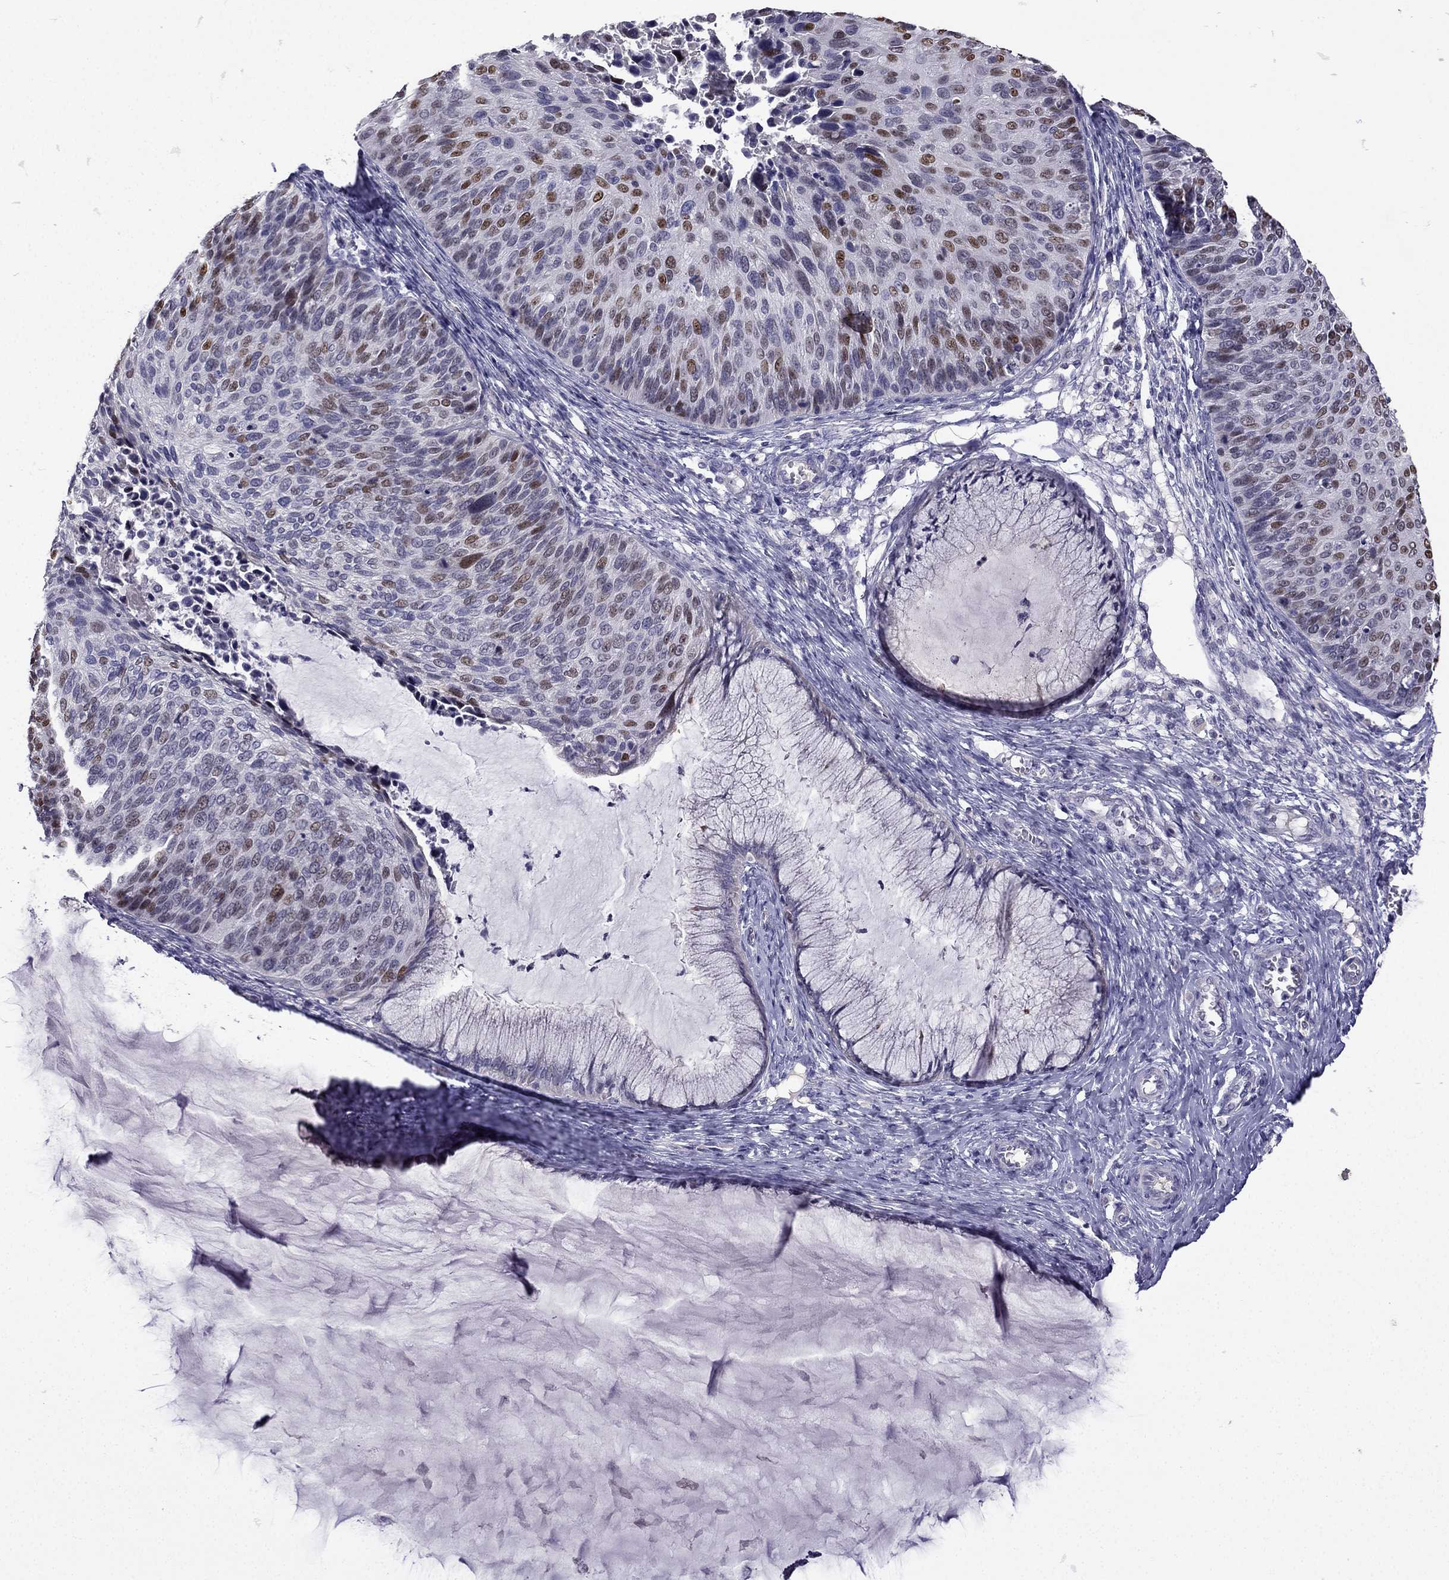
{"staining": {"intensity": "moderate", "quantity": "<25%", "location": "nuclear"}, "tissue": "cervical cancer", "cell_type": "Tumor cells", "image_type": "cancer", "snomed": [{"axis": "morphology", "description": "Squamous cell carcinoma, NOS"}, {"axis": "topography", "description": "Cervix"}], "caption": "Protein expression analysis of squamous cell carcinoma (cervical) reveals moderate nuclear positivity in about <25% of tumor cells. The staining is performed using DAB (3,3'-diaminobenzidine) brown chromogen to label protein expression. The nuclei are counter-stained blue using hematoxylin.", "gene": "UHRF1", "patient": {"sex": "female", "age": 36}}